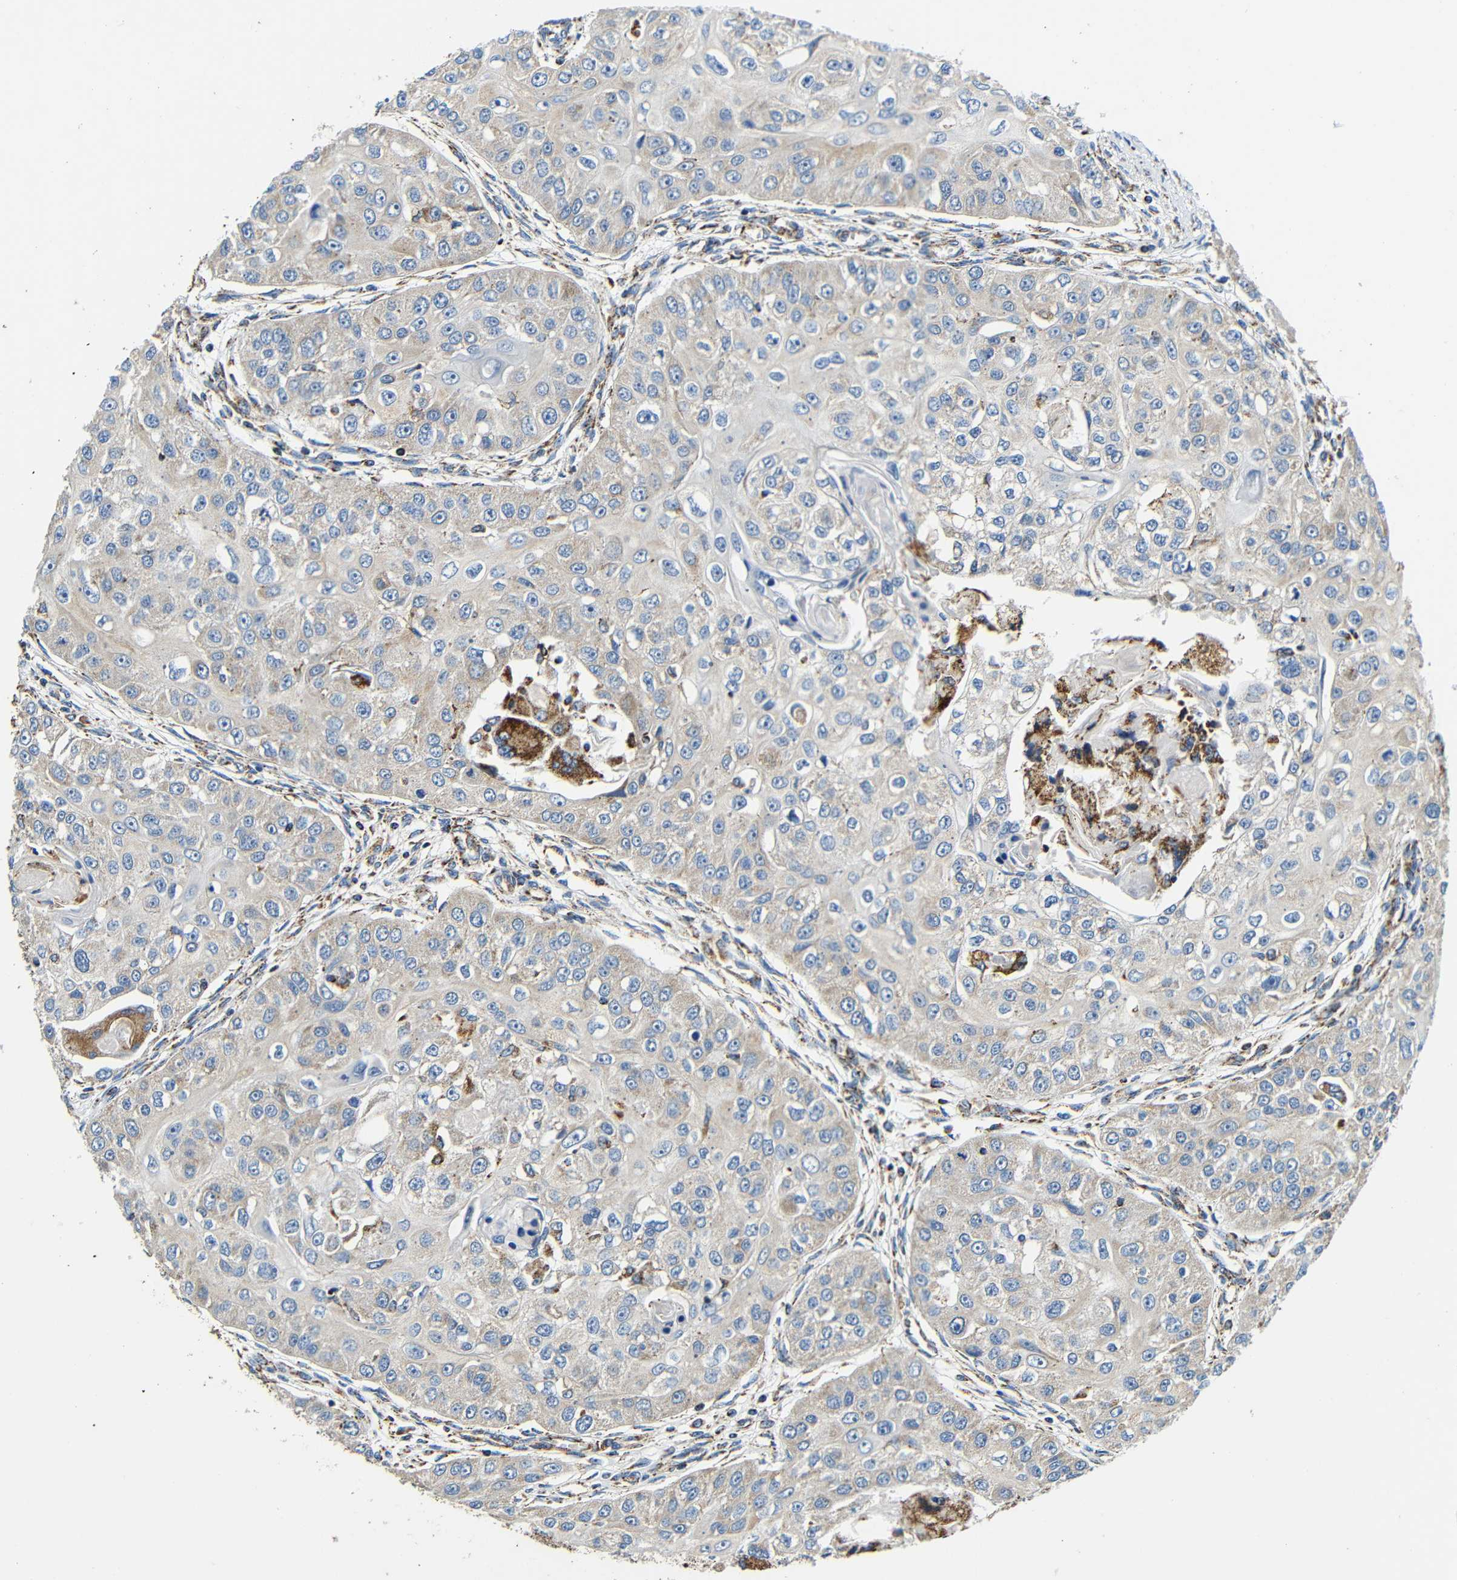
{"staining": {"intensity": "weak", "quantity": "25%-75%", "location": "cytoplasmic/membranous"}, "tissue": "head and neck cancer", "cell_type": "Tumor cells", "image_type": "cancer", "snomed": [{"axis": "morphology", "description": "Normal tissue, NOS"}, {"axis": "morphology", "description": "Squamous cell carcinoma, NOS"}, {"axis": "topography", "description": "Skeletal muscle"}, {"axis": "topography", "description": "Head-Neck"}], "caption": "IHC image of neoplastic tissue: human head and neck cancer stained using immunohistochemistry shows low levels of weak protein expression localized specifically in the cytoplasmic/membranous of tumor cells, appearing as a cytoplasmic/membranous brown color.", "gene": "GALNT18", "patient": {"sex": "male", "age": 51}}